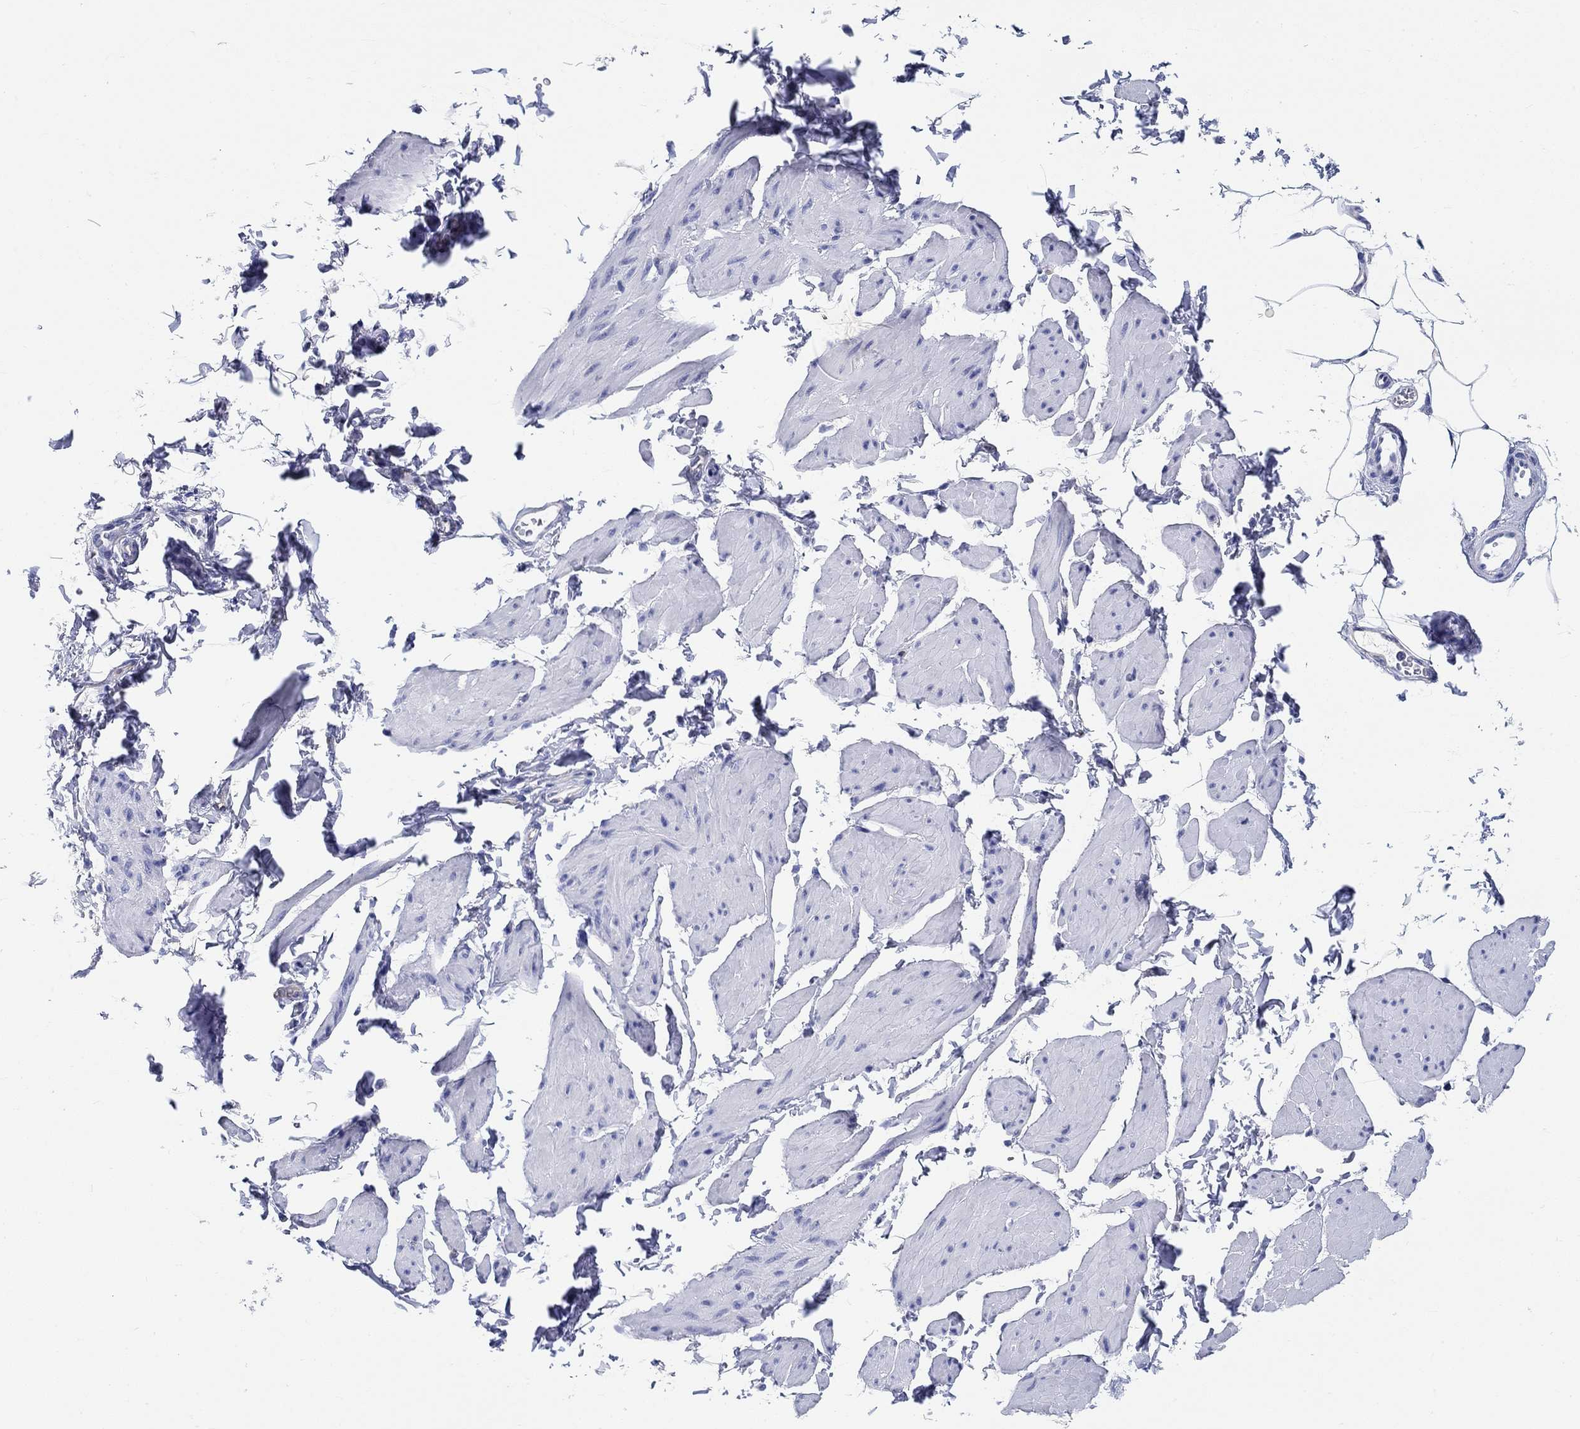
{"staining": {"intensity": "negative", "quantity": "none", "location": "none"}, "tissue": "smooth muscle", "cell_type": "Smooth muscle cells", "image_type": "normal", "snomed": [{"axis": "morphology", "description": "Normal tissue, NOS"}, {"axis": "topography", "description": "Adipose tissue"}, {"axis": "topography", "description": "Smooth muscle"}, {"axis": "topography", "description": "Peripheral nerve tissue"}], "caption": "Immunohistochemistry (IHC) micrograph of unremarkable smooth muscle: smooth muscle stained with DAB displays no significant protein positivity in smooth muscle cells.", "gene": "RD3L", "patient": {"sex": "male", "age": 83}}